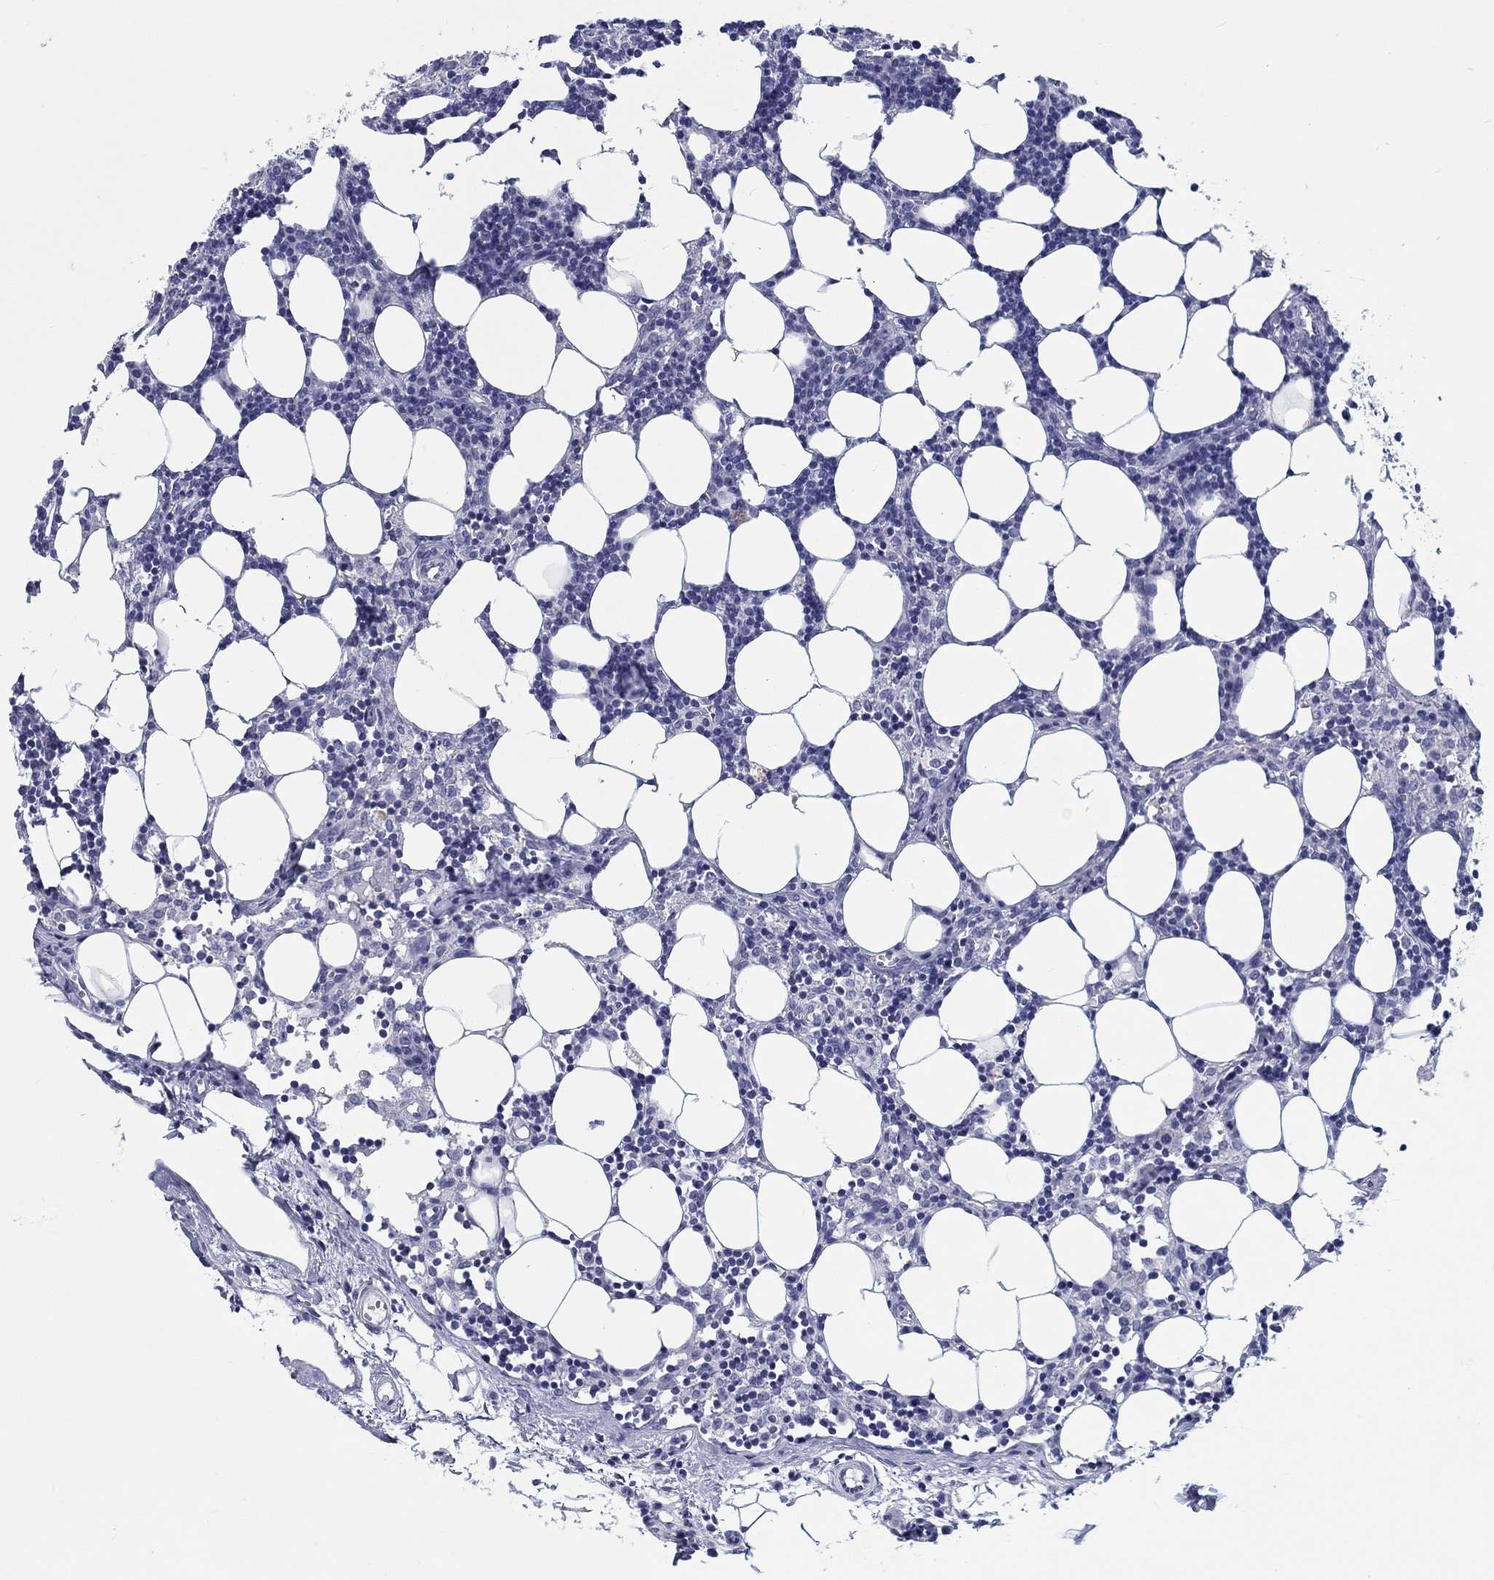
{"staining": {"intensity": "negative", "quantity": "none", "location": "none"}, "tissue": "lymph node", "cell_type": "Germinal center cells", "image_type": "normal", "snomed": [{"axis": "morphology", "description": "Normal tissue, NOS"}, {"axis": "topography", "description": "Lymph node"}], "caption": "This is an immunohistochemistry micrograph of normal human lymph node. There is no staining in germinal center cells.", "gene": "H1", "patient": {"sex": "female", "age": 52}}